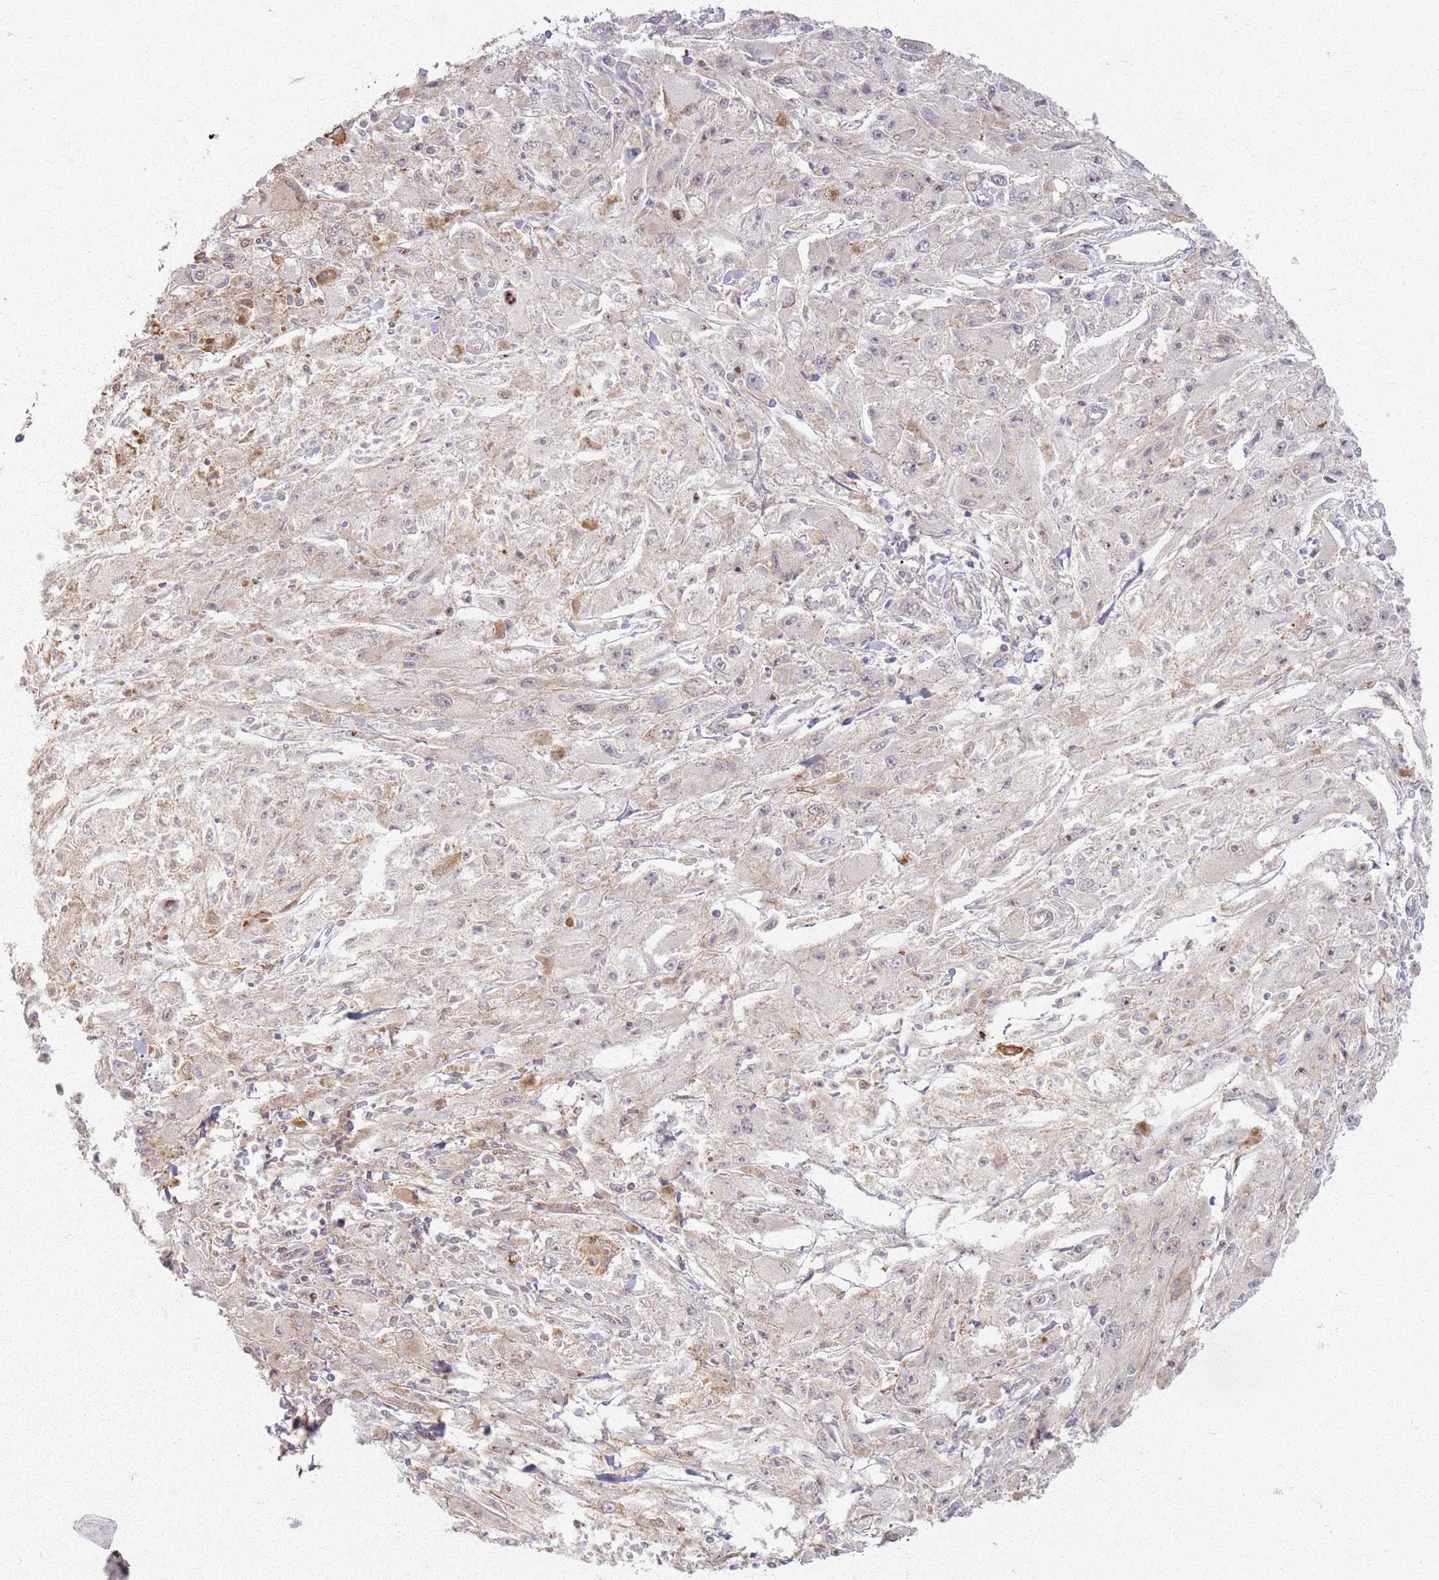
{"staining": {"intensity": "weak", "quantity": "<25%", "location": "cytoplasmic/membranous"}, "tissue": "melanoma", "cell_type": "Tumor cells", "image_type": "cancer", "snomed": [{"axis": "morphology", "description": "Malignant melanoma, Metastatic site"}, {"axis": "topography", "description": "Skin"}], "caption": "This is an IHC histopathology image of human melanoma. There is no positivity in tumor cells.", "gene": "KCNA5", "patient": {"sex": "male", "age": 53}}